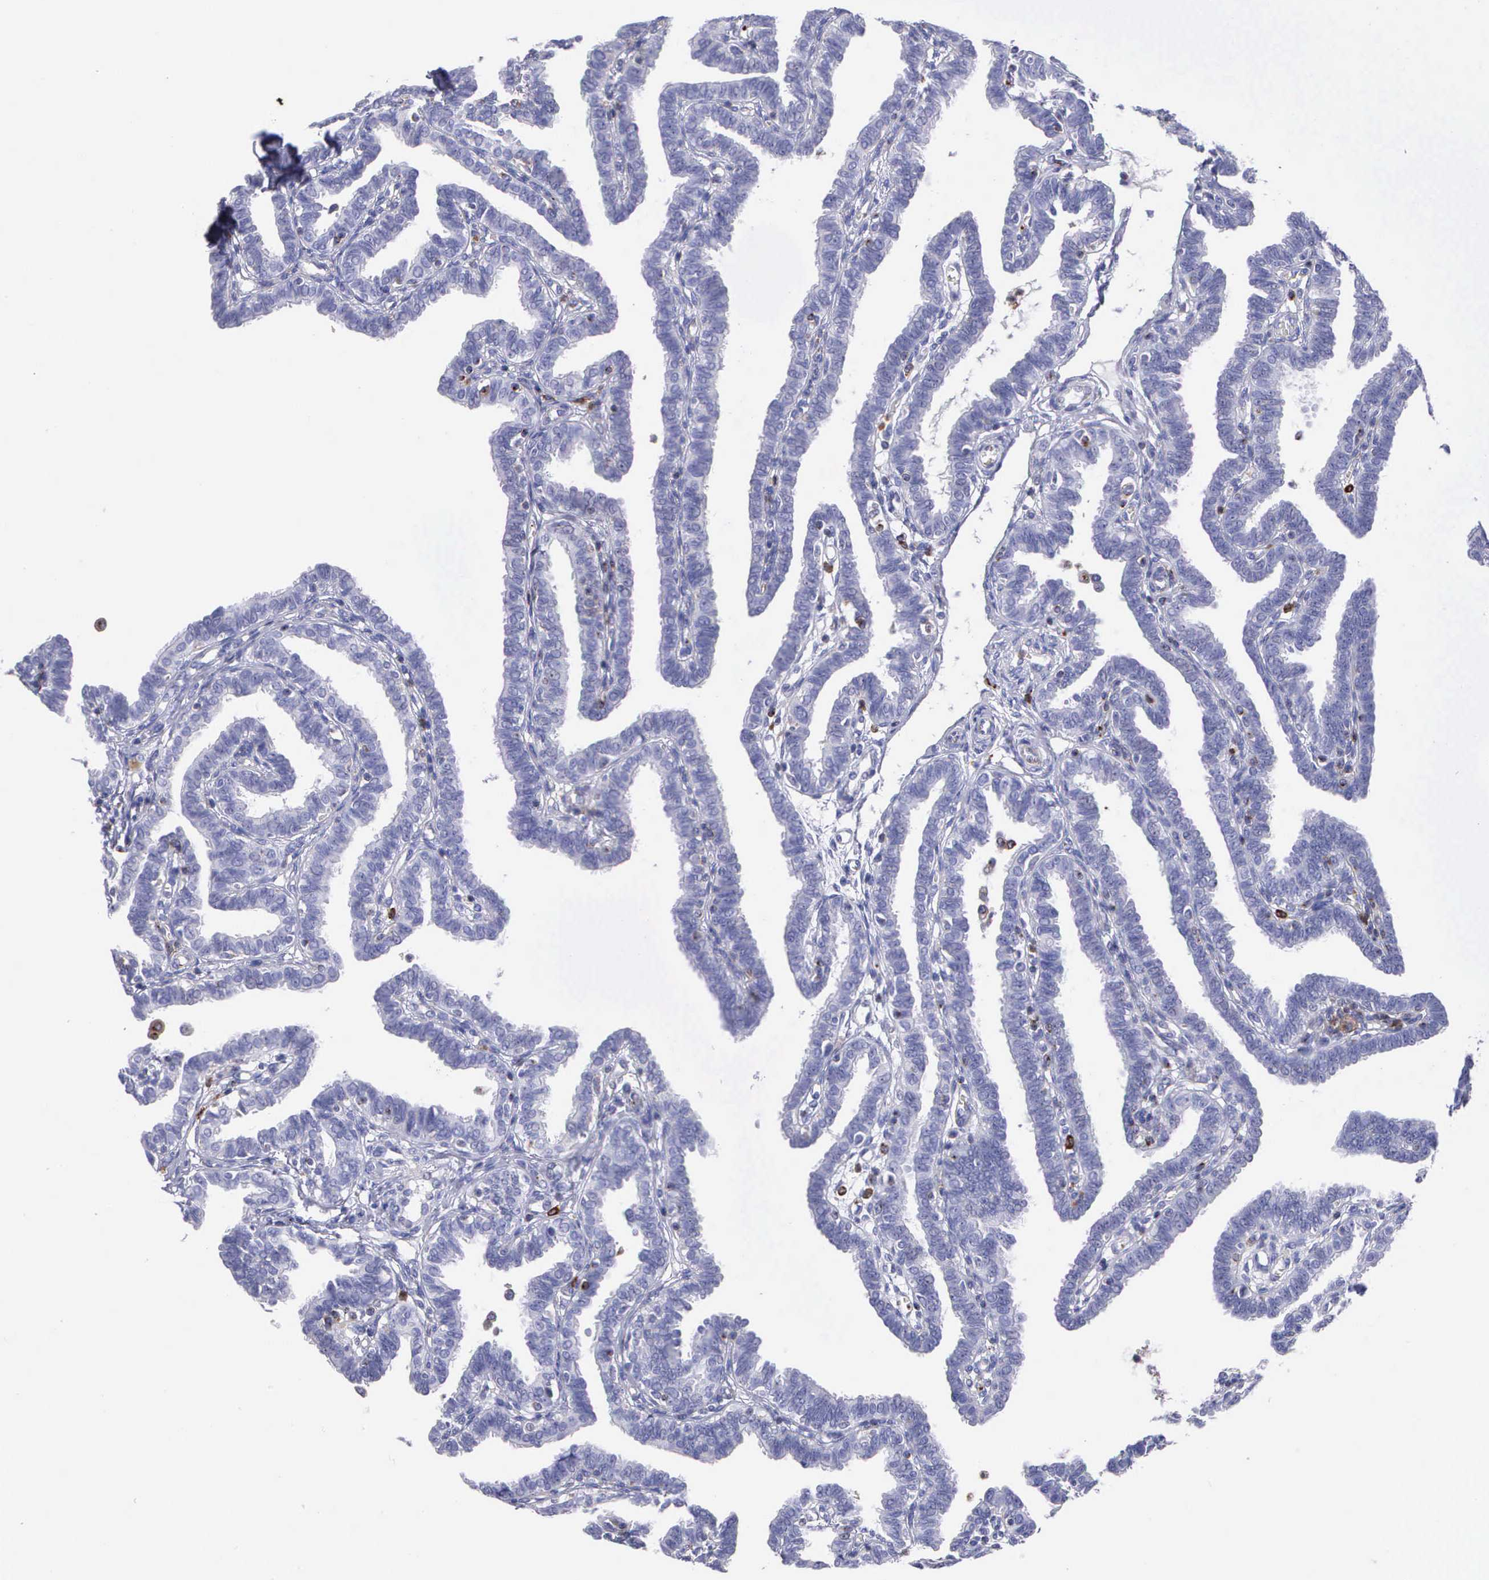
{"staining": {"intensity": "negative", "quantity": "none", "location": "none"}, "tissue": "fallopian tube", "cell_type": "Glandular cells", "image_type": "normal", "snomed": [{"axis": "morphology", "description": "Normal tissue, NOS"}, {"axis": "topography", "description": "Fallopian tube"}], "caption": "A photomicrograph of fallopian tube stained for a protein exhibits no brown staining in glandular cells. (DAB (3,3'-diaminobenzidine) immunohistochemistry with hematoxylin counter stain).", "gene": "SRGN", "patient": {"sex": "female", "age": 41}}